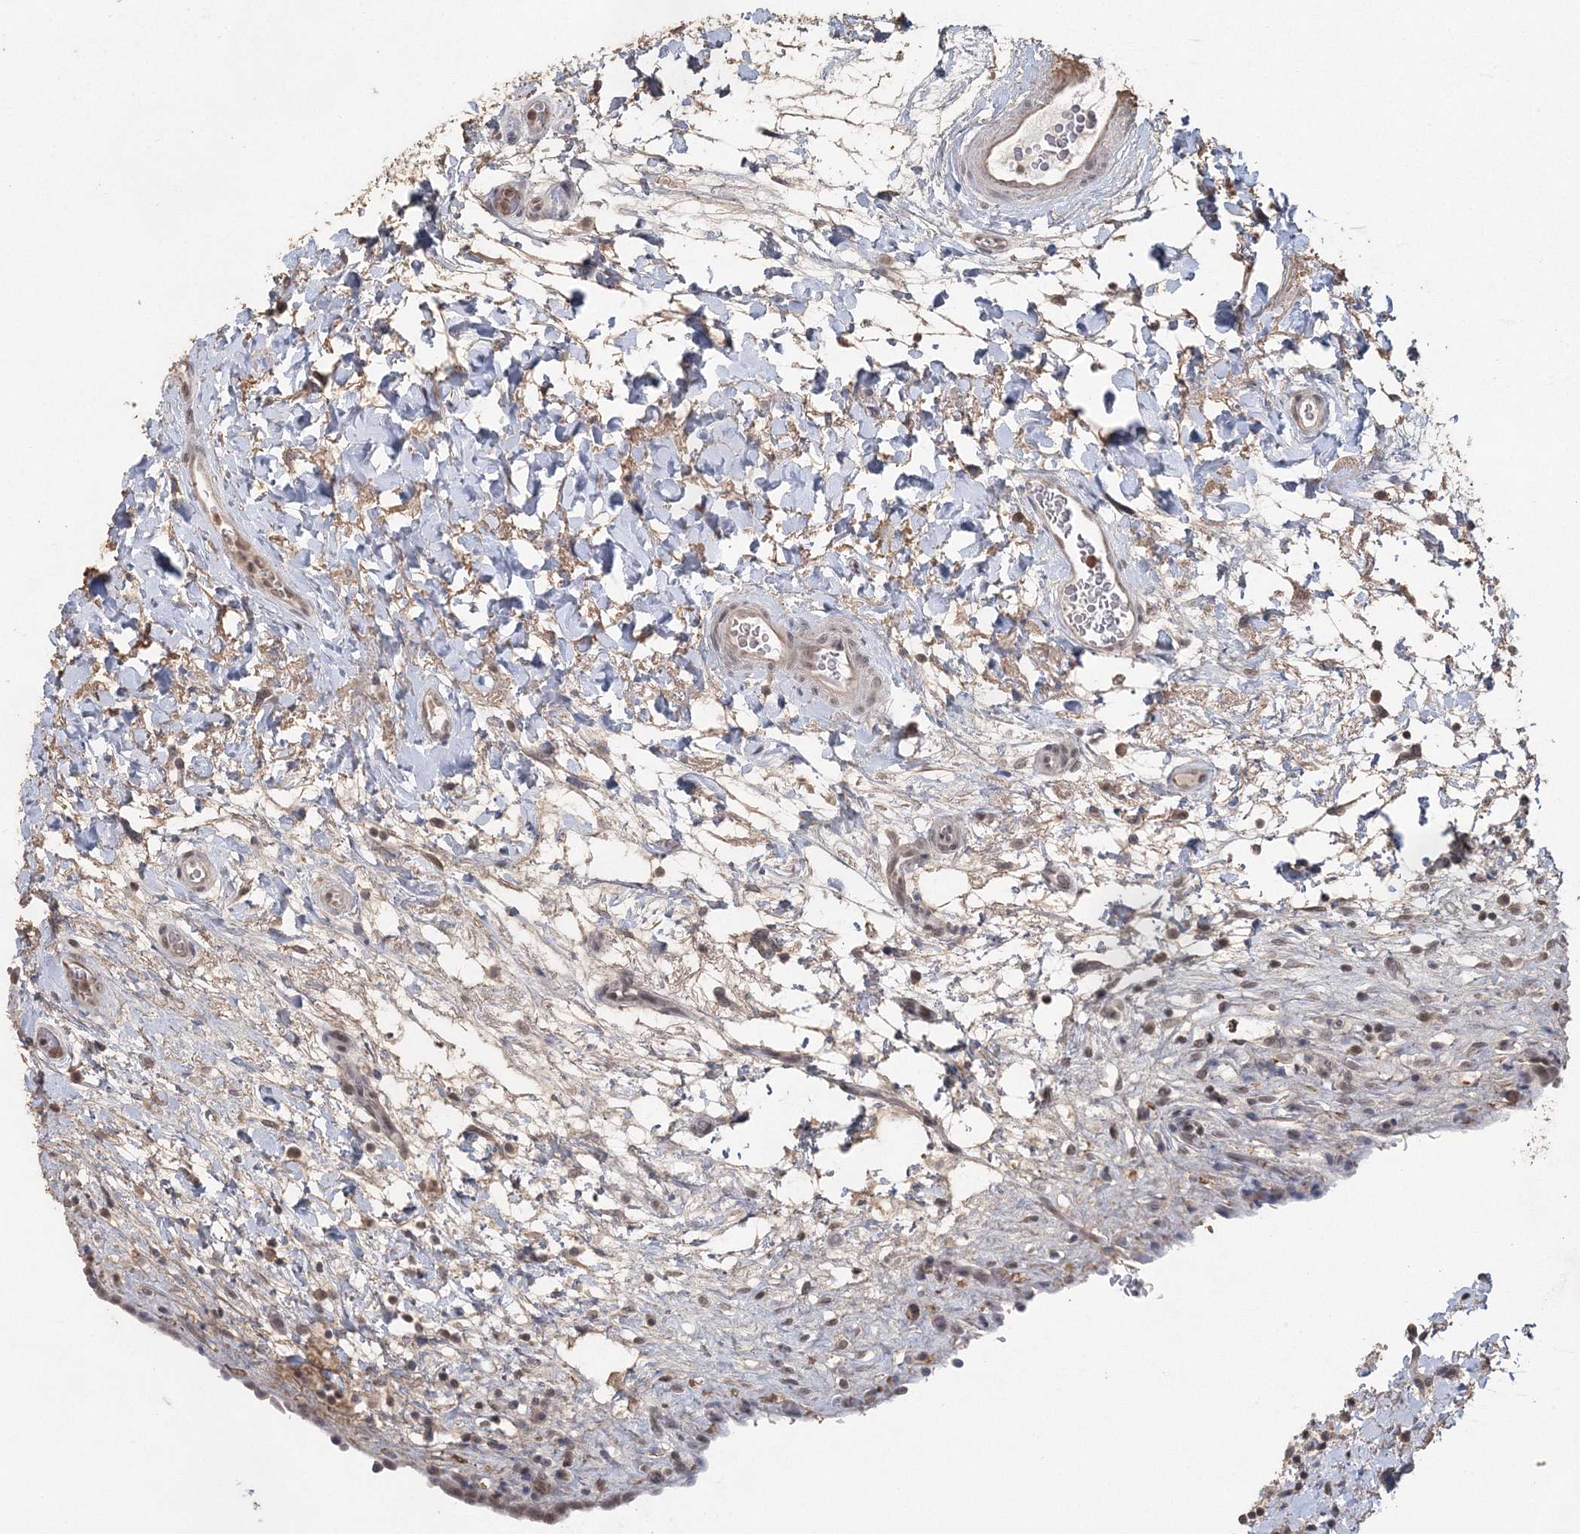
{"staining": {"intensity": "weak", "quantity": "25%-75%", "location": "nuclear"}, "tissue": "urinary bladder", "cell_type": "Urothelial cells", "image_type": "normal", "snomed": [{"axis": "morphology", "description": "Normal tissue, NOS"}, {"axis": "topography", "description": "Urinary bladder"}], "caption": "Urothelial cells reveal weak nuclear staining in about 25%-75% of cells in benign urinary bladder.", "gene": "UIMC1", "patient": {"sex": "male", "age": 83}}